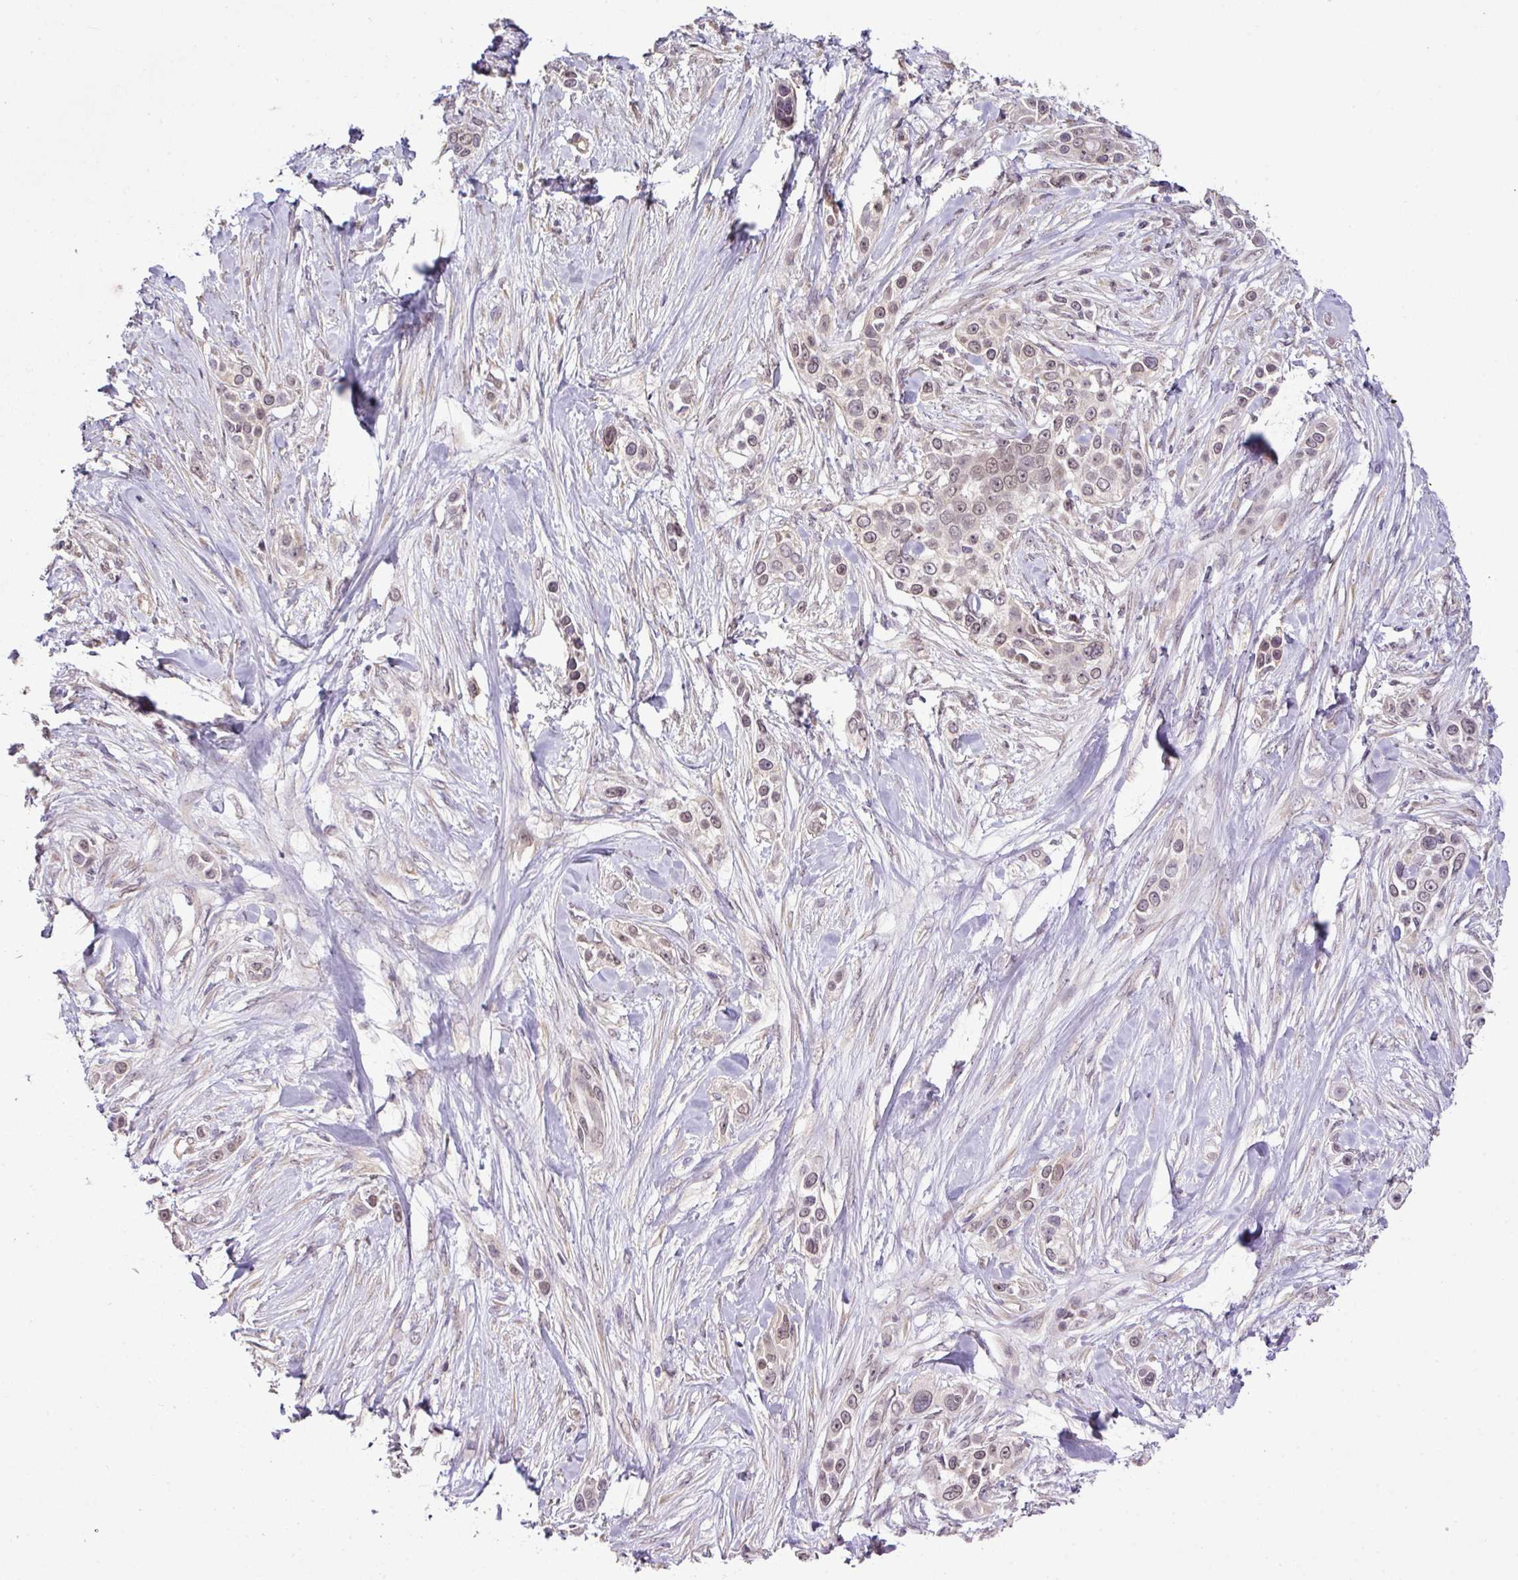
{"staining": {"intensity": "weak", "quantity": "25%-75%", "location": "nuclear"}, "tissue": "skin cancer", "cell_type": "Tumor cells", "image_type": "cancer", "snomed": [{"axis": "morphology", "description": "Squamous cell carcinoma, NOS"}, {"axis": "topography", "description": "Skin"}], "caption": "Skin cancer was stained to show a protein in brown. There is low levels of weak nuclear expression in about 25%-75% of tumor cells.", "gene": "DNAAF4", "patient": {"sex": "female", "age": 69}}